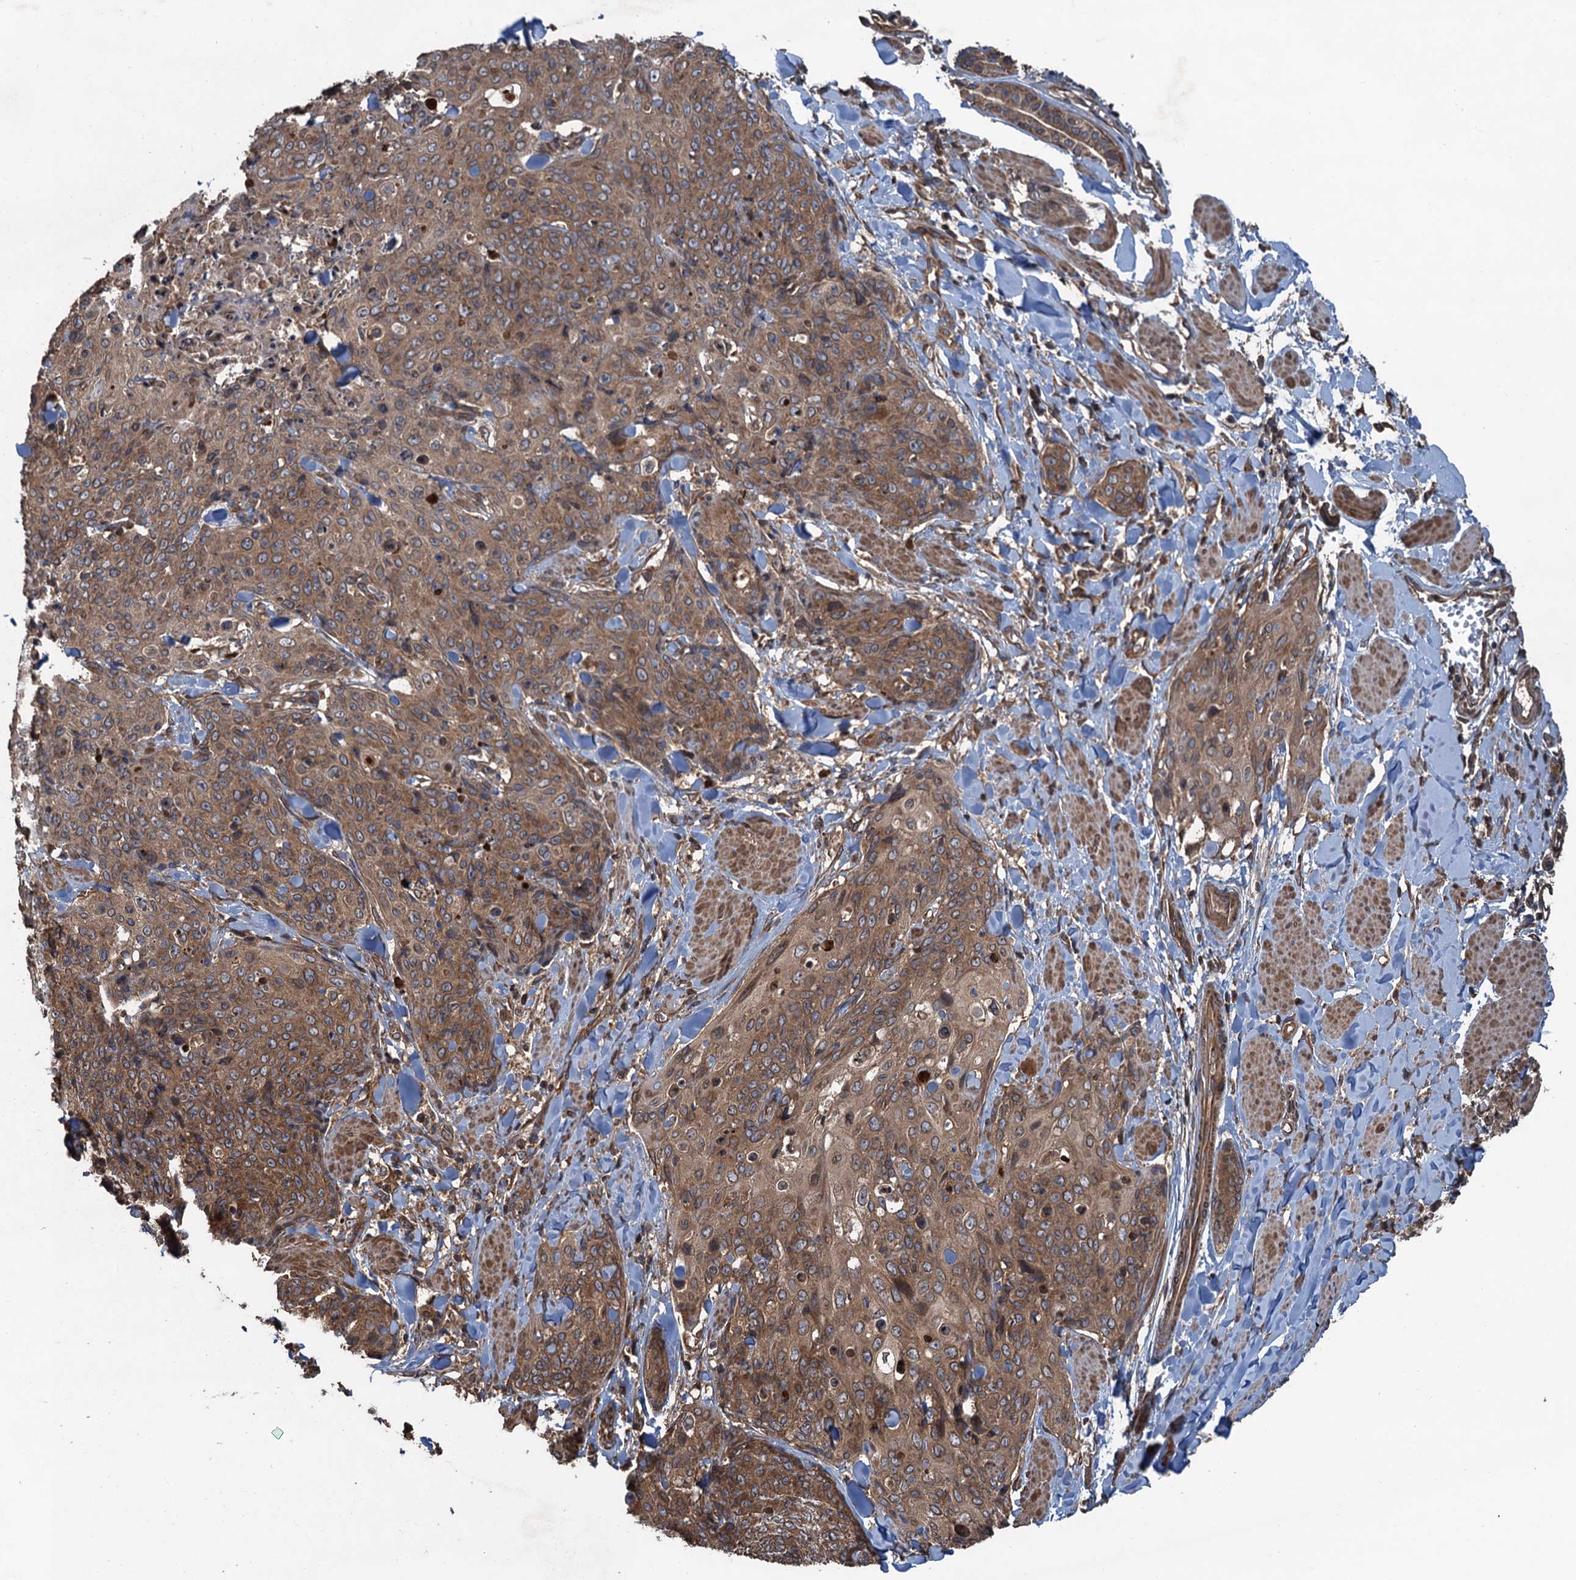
{"staining": {"intensity": "moderate", "quantity": ">75%", "location": "cytoplasmic/membranous"}, "tissue": "skin cancer", "cell_type": "Tumor cells", "image_type": "cancer", "snomed": [{"axis": "morphology", "description": "Squamous cell carcinoma, NOS"}, {"axis": "topography", "description": "Skin"}, {"axis": "topography", "description": "Vulva"}], "caption": "Immunohistochemistry (IHC) photomicrograph of neoplastic tissue: squamous cell carcinoma (skin) stained using immunohistochemistry shows medium levels of moderate protein expression localized specifically in the cytoplasmic/membranous of tumor cells, appearing as a cytoplasmic/membranous brown color.", "gene": "GLE1", "patient": {"sex": "female", "age": 85}}